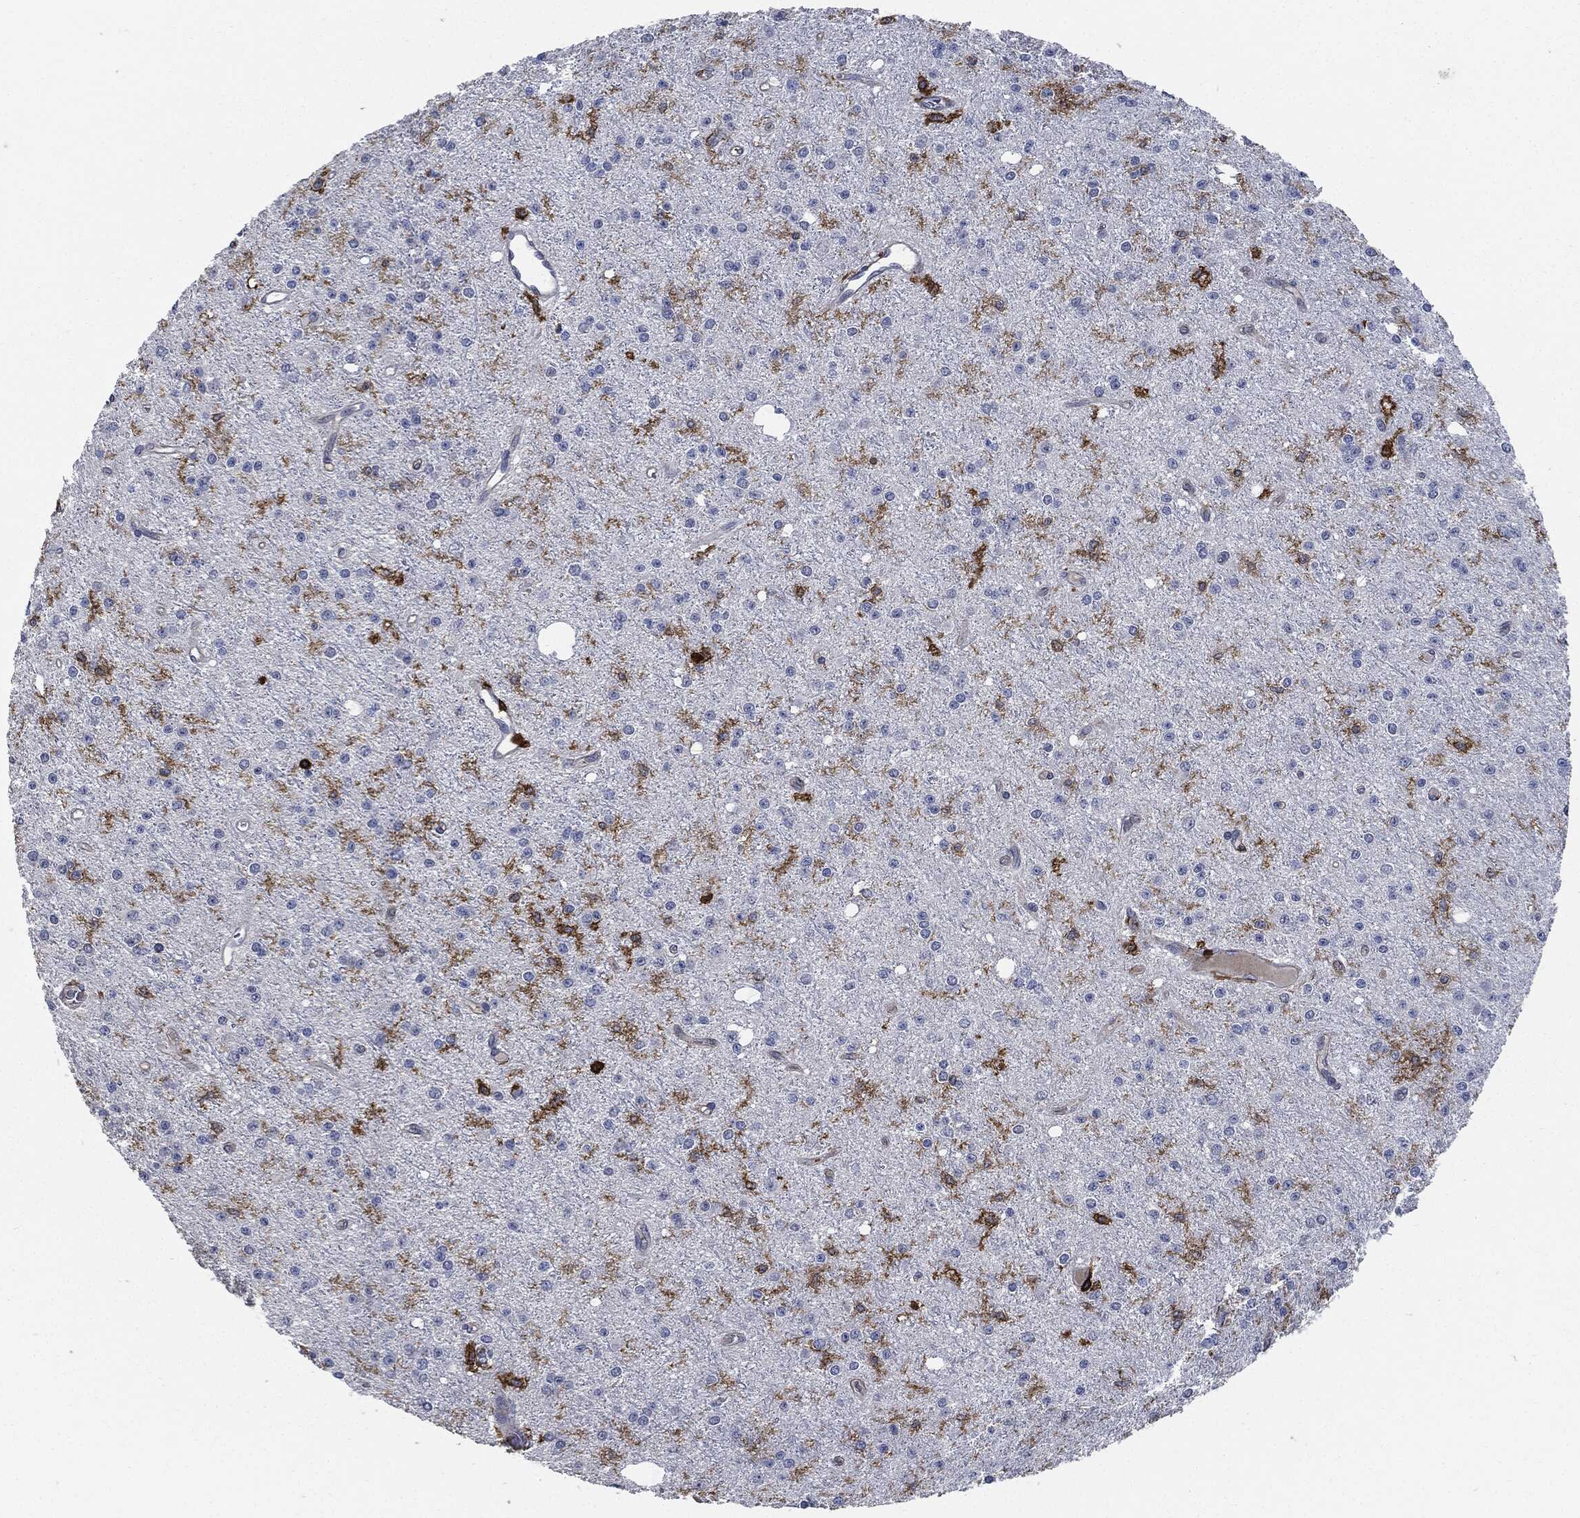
{"staining": {"intensity": "negative", "quantity": "none", "location": "none"}, "tissue": "glioma", "cell_type": "Tumor cells", "image_type": "cancer", "snomed": [{"axis": "morphology", "description": "Glioma, malignant, Low grade"}, {"axis": "topography", "description": "Brain"}], "caption": "DAB (3,3'-diaminobenzidine) immunohistochemical staining of human glioma reveals no significant expression in tumor cells.", "gene": "PTPRC", "patient": {"sex": "male", "age": 27}}